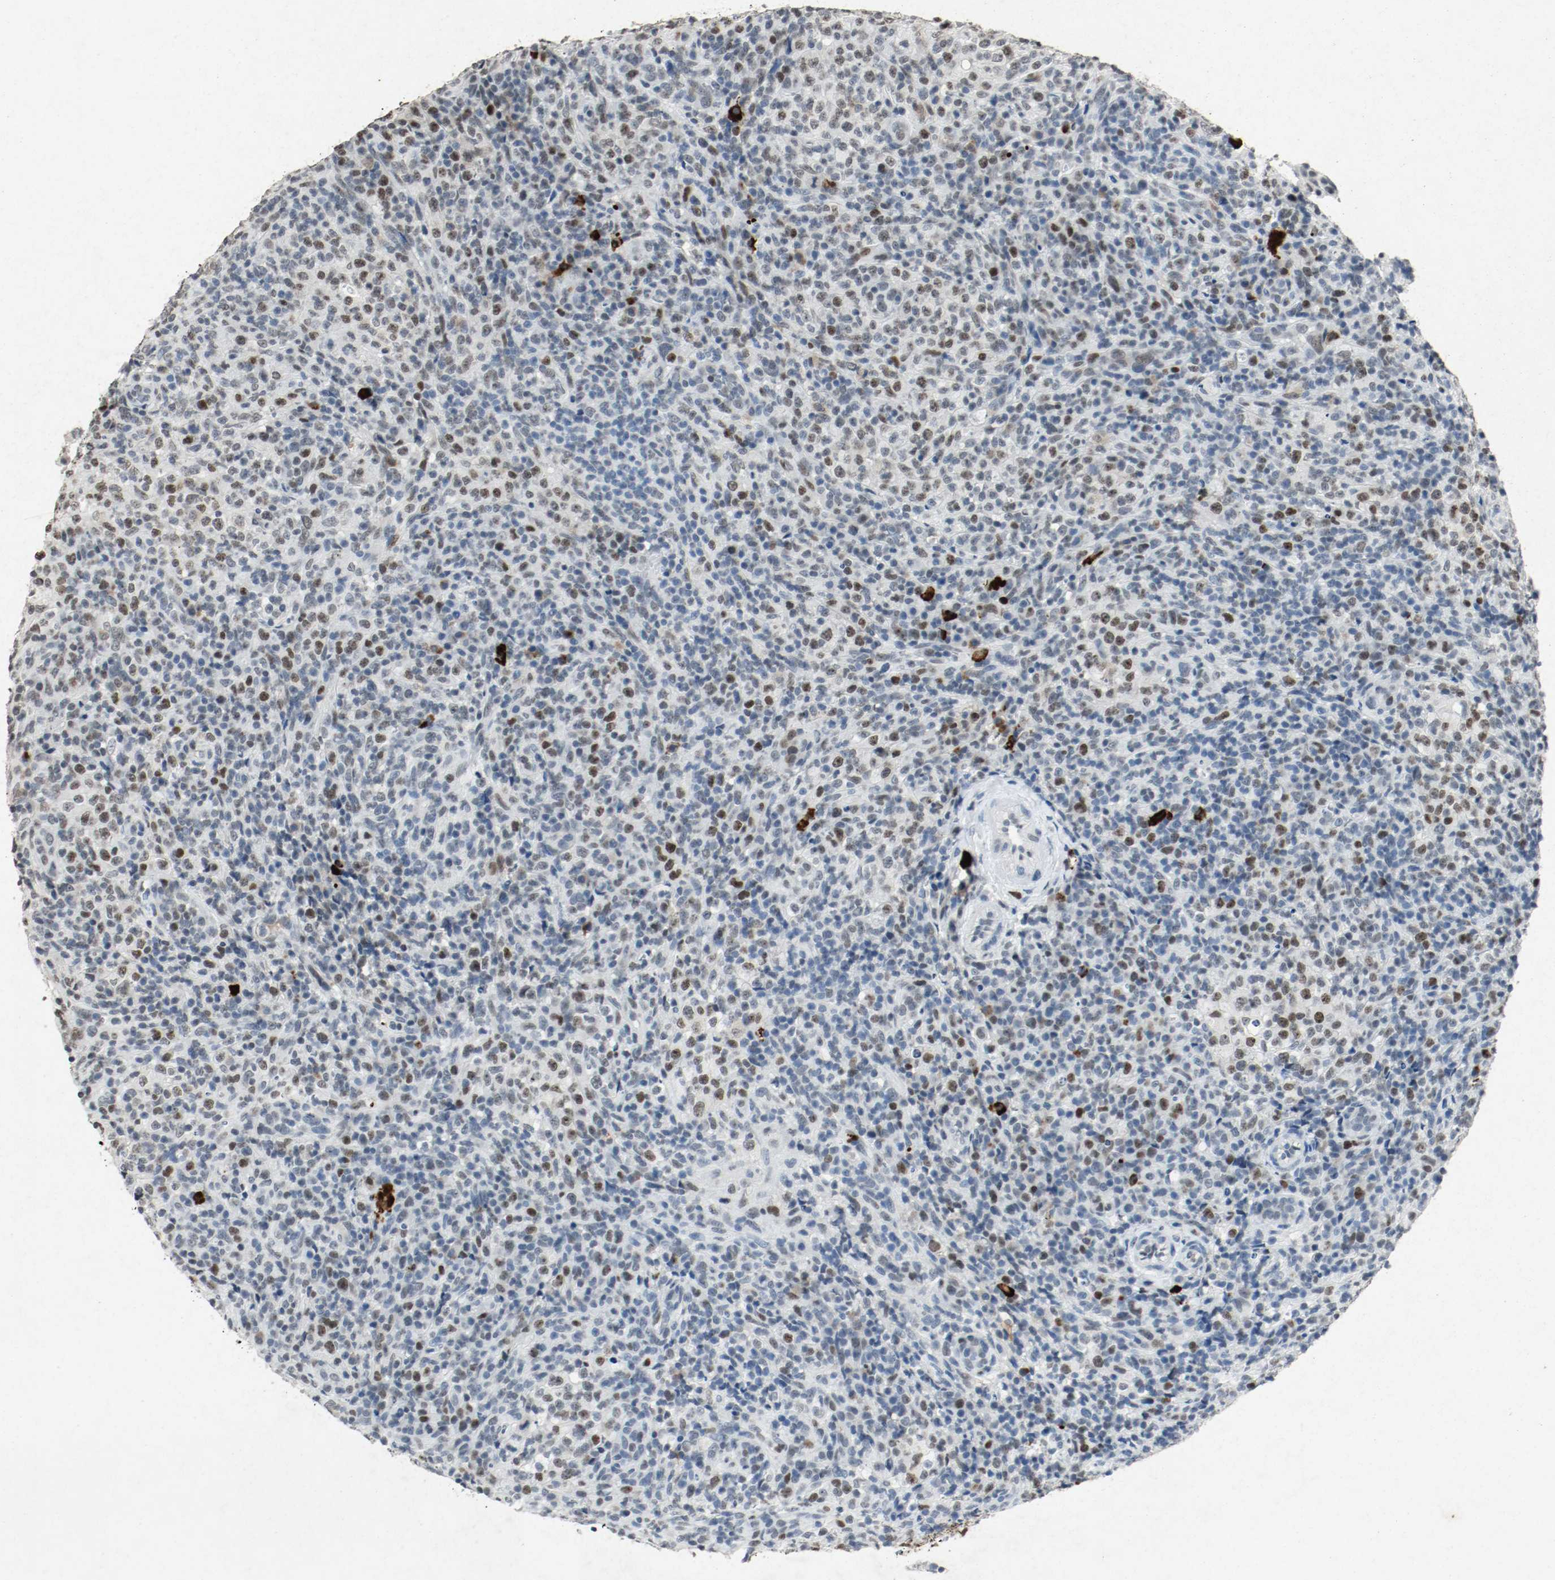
{"staining": {"intensity": "strong", "quantity": "25%-75%", "location": "nuclear"}, "tissue": "lymphoma", "cell_type": "Tumor cells", "image_type": "cancer", "snomed": [{"axis": "morphology", "description": "Malignant lymphoma, non-Hodgkin's type, High grade"}, {"axis": "topography", "description": "Lymph node"}], "caption": "Protein staining of lymphoma tissue exhibits strong nuclear staining in about 25%-75% of tumor cells.", "gene": "DNMT1", "patient": {"sex": "female", "age": 76}}